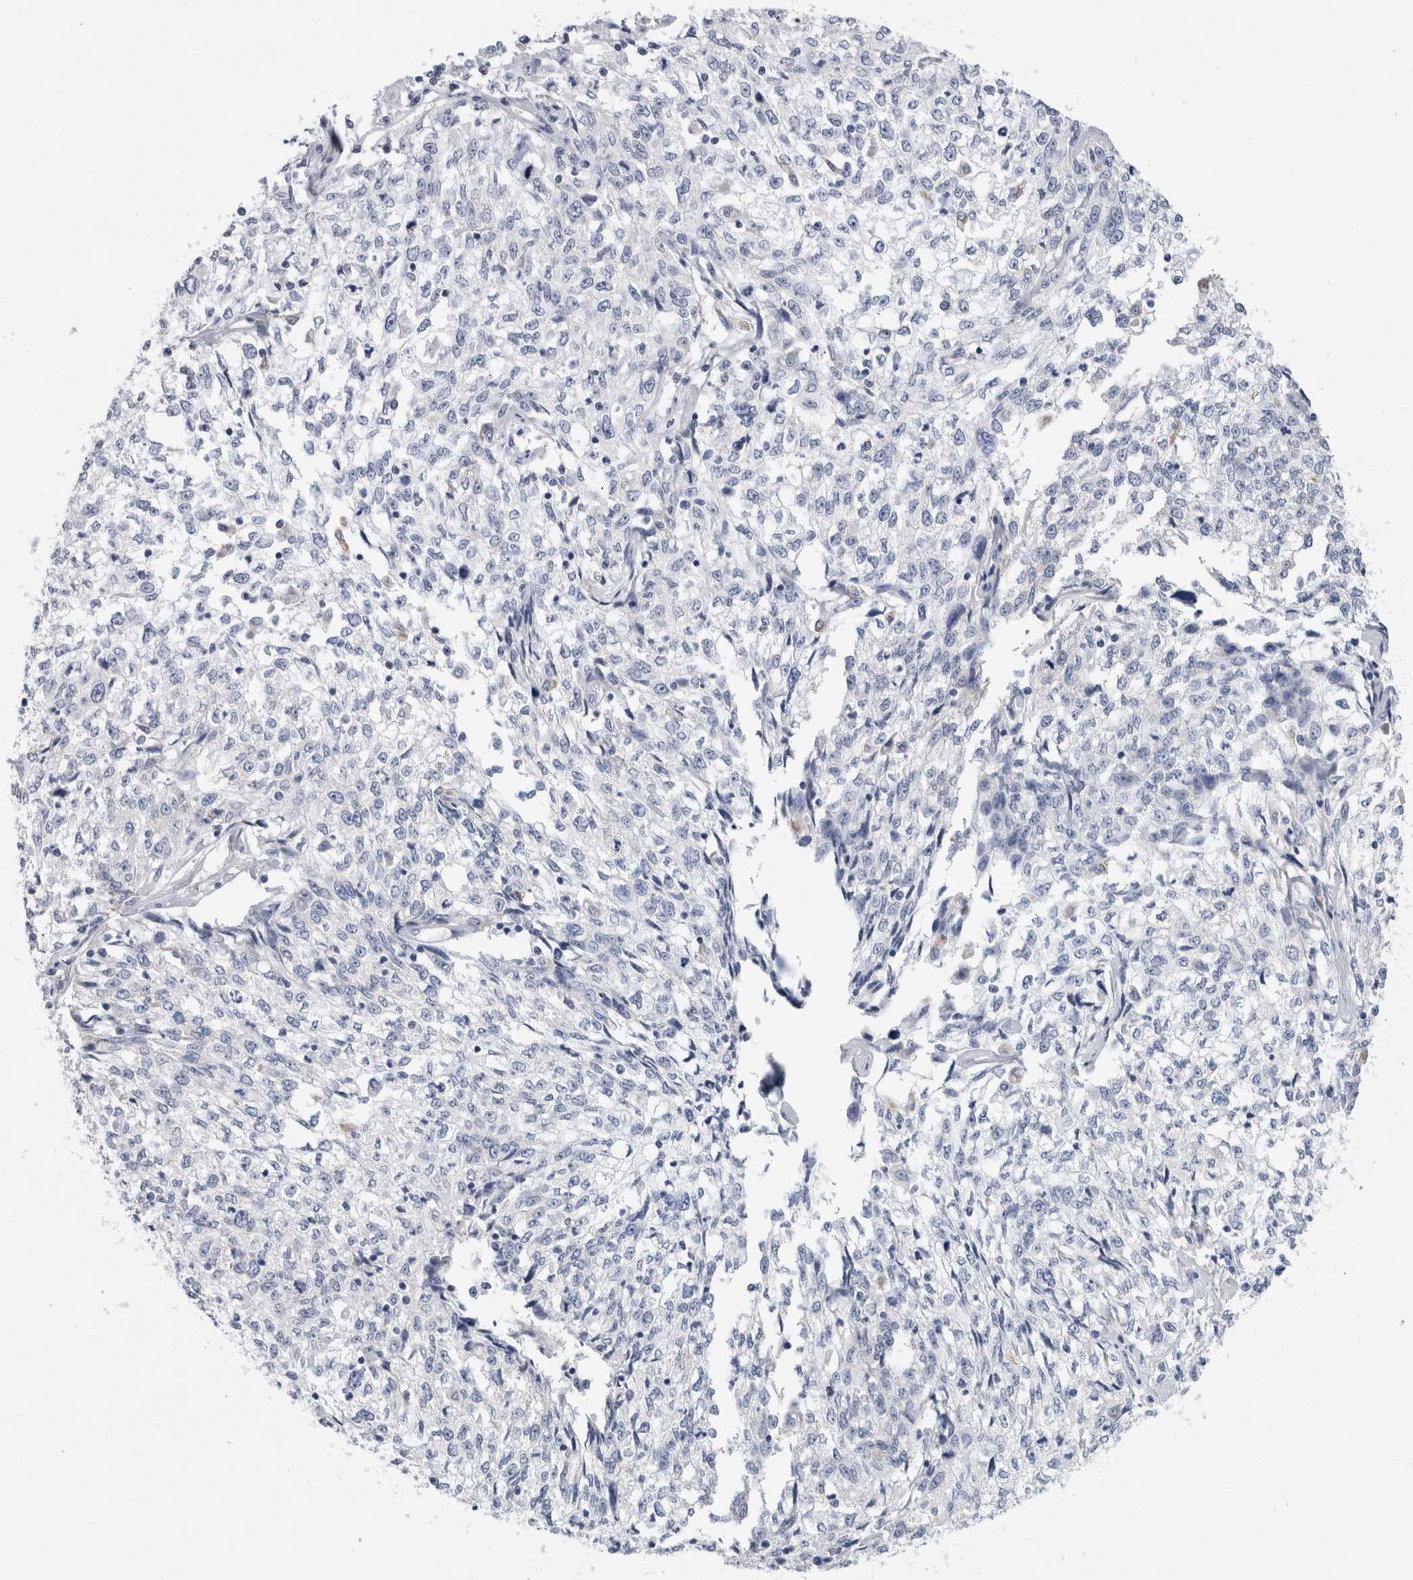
{"staining": {"intensity": "negative", "quantity": "none", "location": "none"}, "tissue": "cervical cancer", "cell_type": "Tumor cells", "image_type": "cancer", "snomed": [{"axis": "morphology", "description": "Squamous cell carcinoma, NOS"}, {"axis": "topography", "description": "Cervix"}], "caption": "Immunohistochemical staining of cervical cancer (squamous cell carcinoma) demonstrates no significant expression in tumor cells. (DAB (3,3'-diaminobenzidine) immunohistochemistry visualized using brightfield microscopy, high magnification).", "gene": "GATM", "patient": {"sex": "female", "age": 57}}